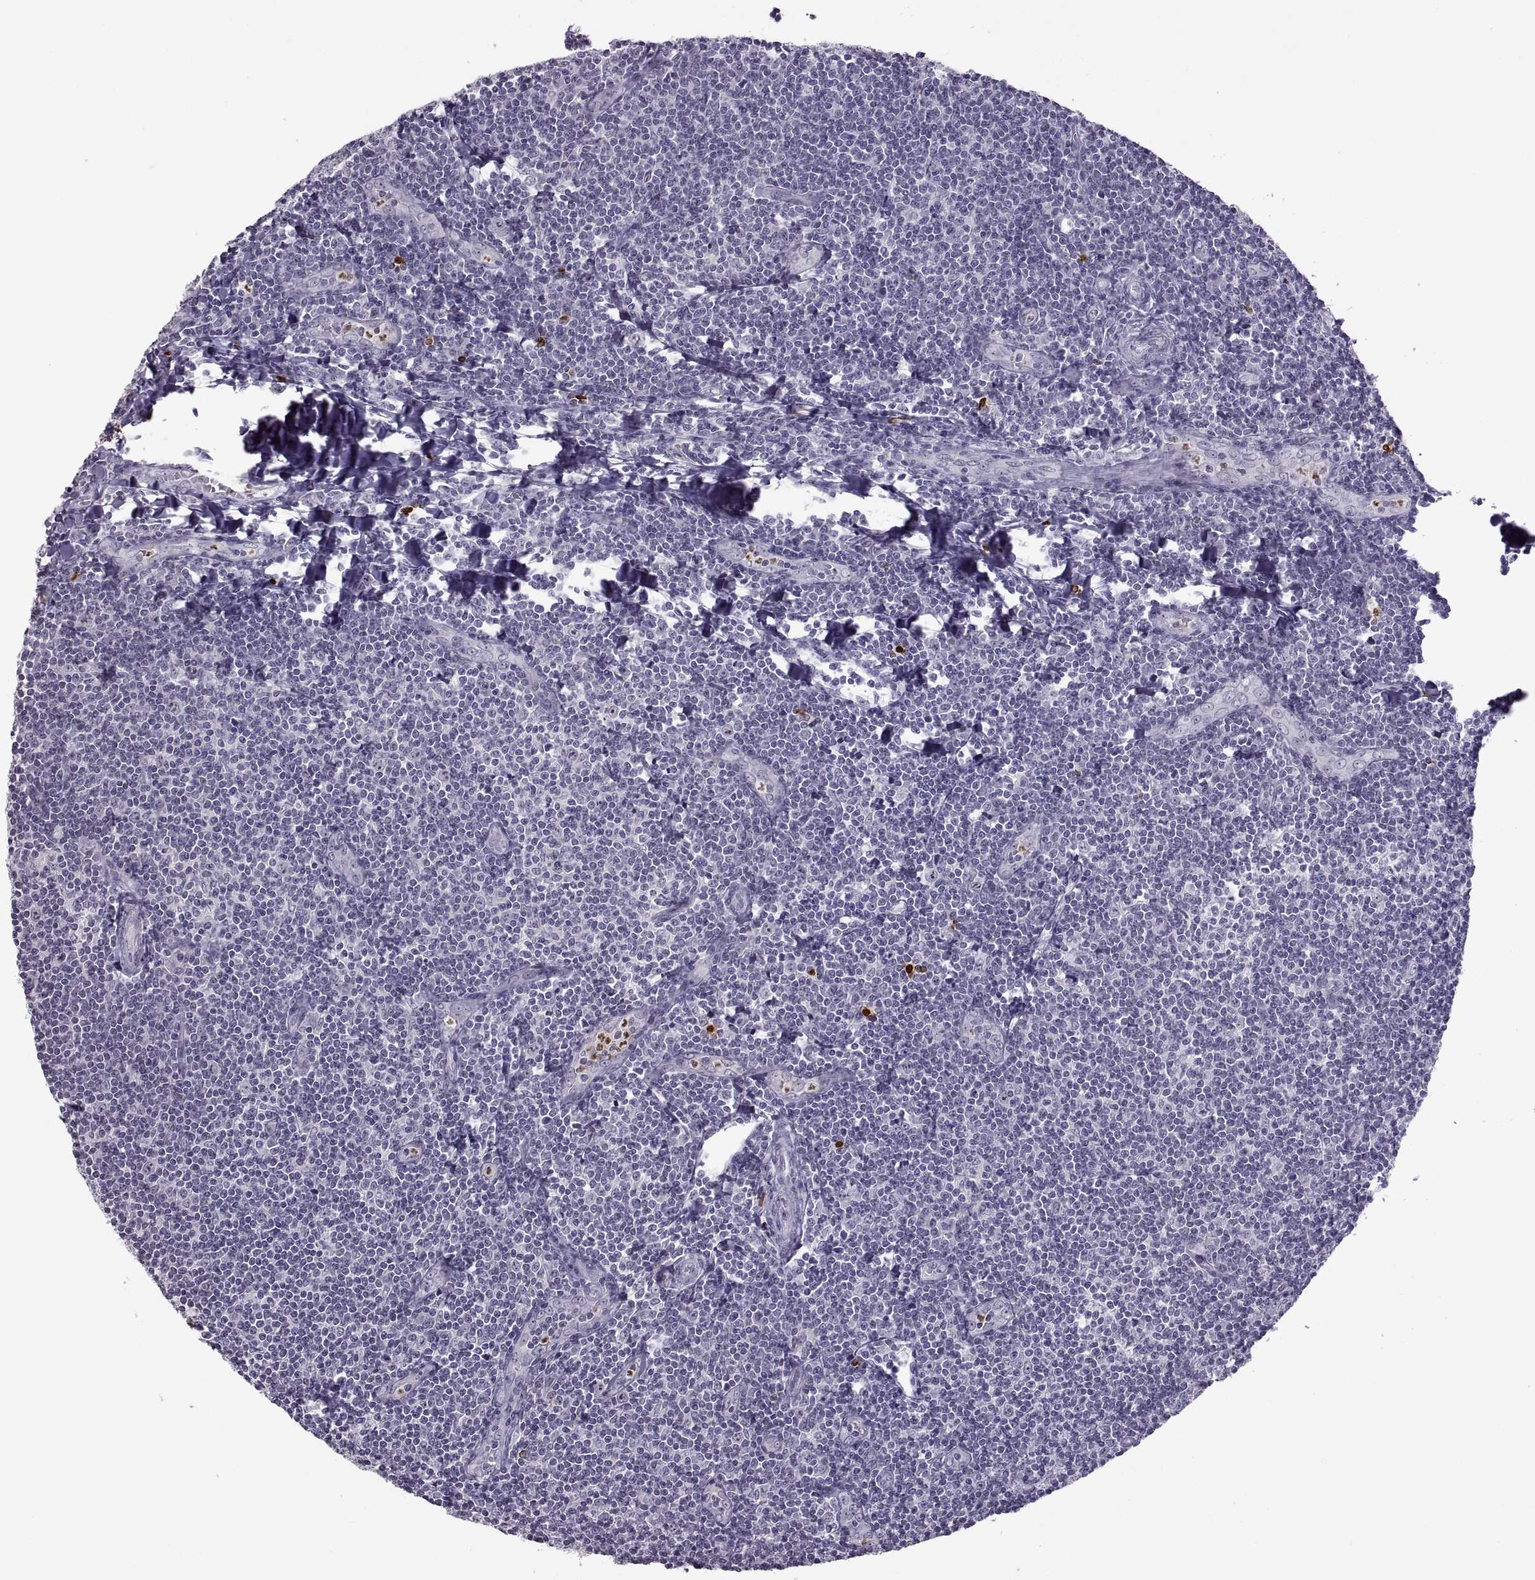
{"staining": {"intensity": "negative", "quantity": "none", "location": "none"}, "tissue": "tonsil", "cell_type": "Germinal center cells", "image_type": "normal", "snomed": [{"axis": "morphology", "description": "Normal tissue, NOS"}, {"axis": "morphology", "description": "Inflammation, NOS"}, {"axis": "topography", "description": "Tonsil"}], "caption": "Immunohistochemistry (IHC) micrograph of unremarkable tonsil stained for a protein (brown), which exhibits no positivity in germinal center cells. The staining was performed using DAB to visualize the protein expression in brown, while the nuclei were stained in blue with hematoxylin (Magnification: 20x).", "gene": "ASIC2", "patient": {"sex": "female", "age": 31}}